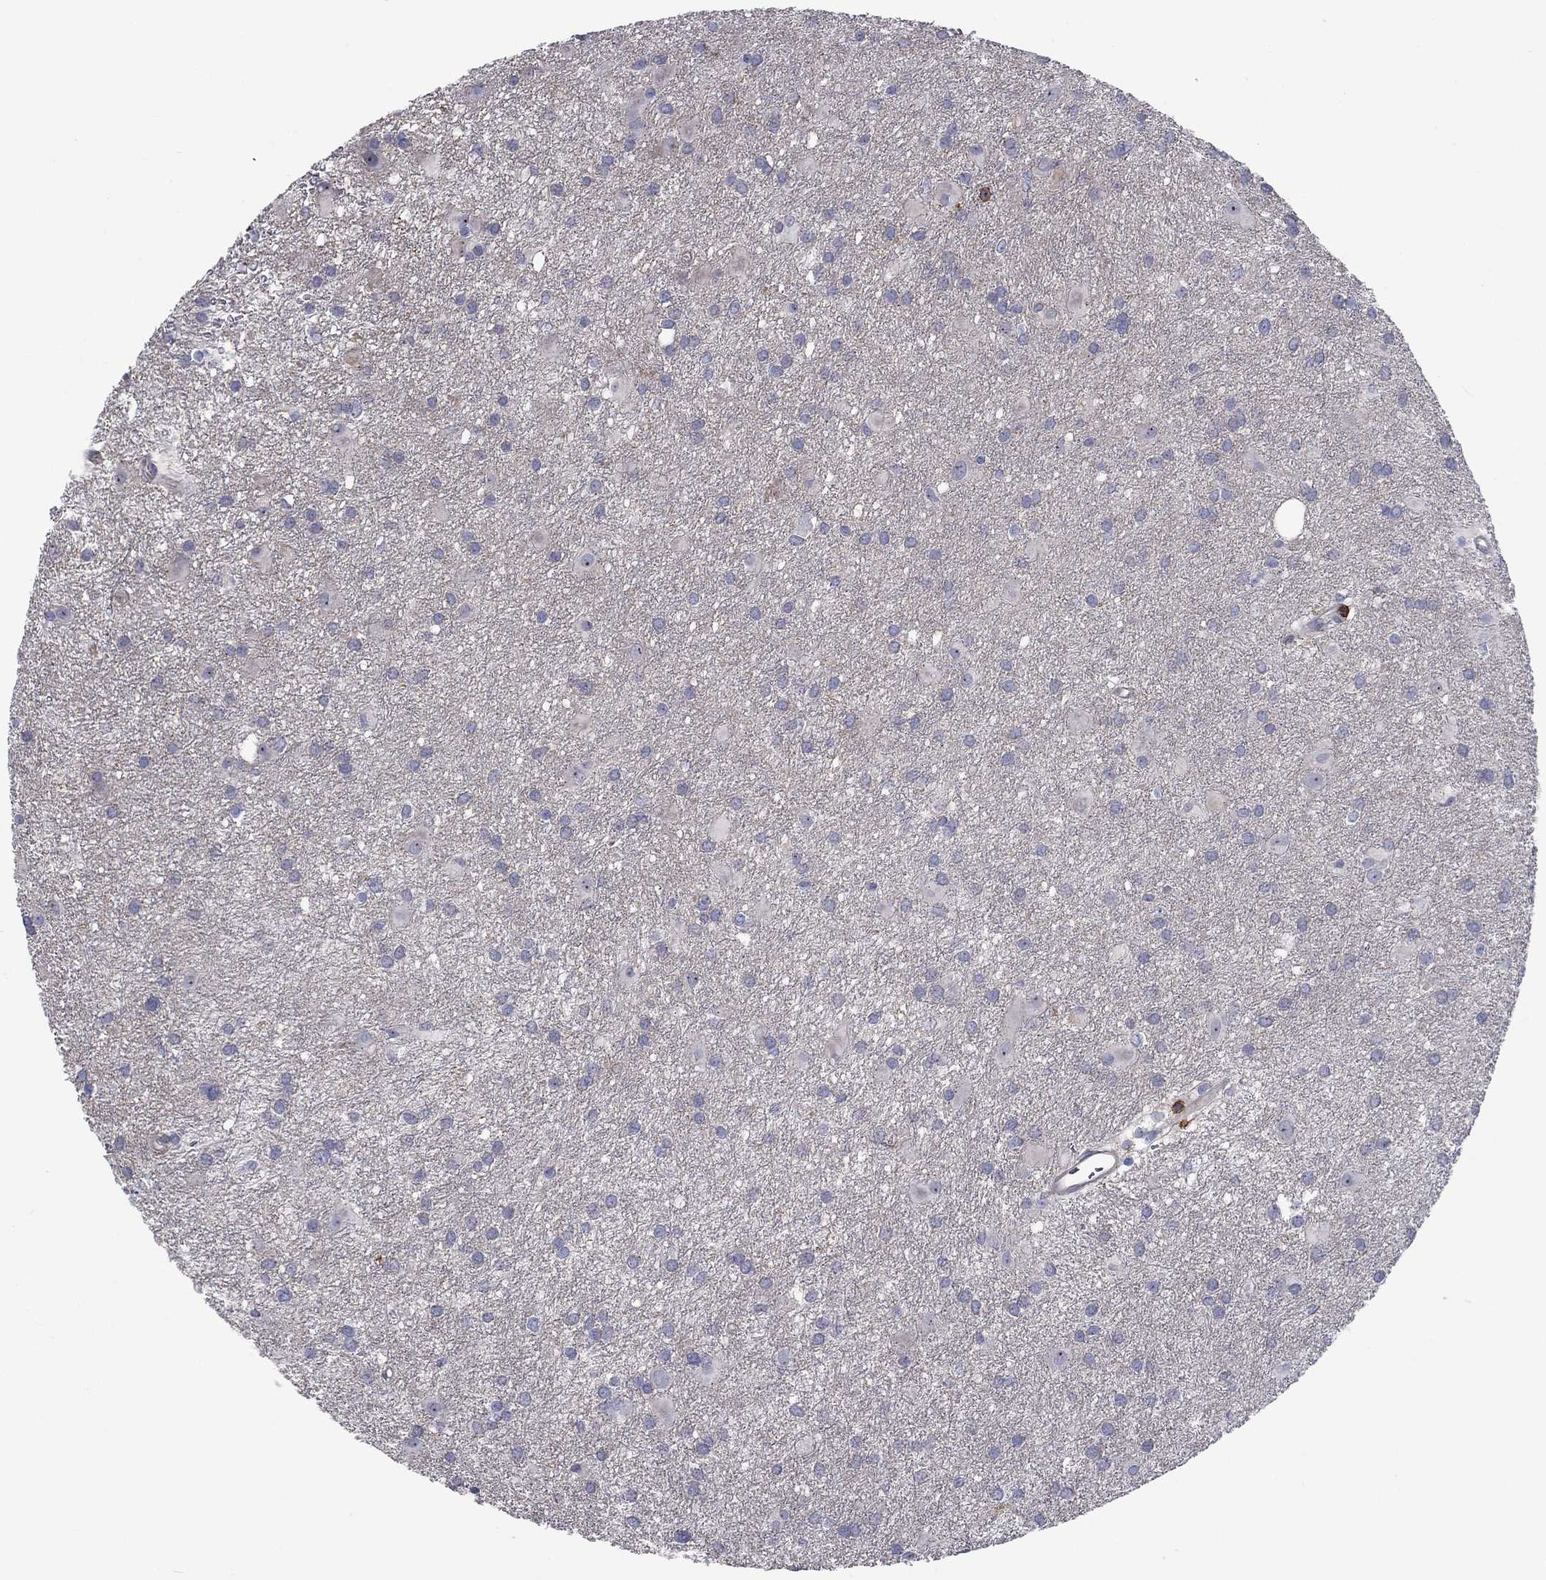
{"staining": {"intensity": "negative", "quantity": "none", "location": "none"}, "tissue": "glioma", "cell_type": "Tumor cells", "image_type": "cancer", "snomed": [{"axis": "morphology", "description": "Glioma, malignant, Low grade"}, {"axis": "topography", "description": "Brain"}], "caption": "Tumor cells show no significant staining in low-grade glioma (malignant). (DAB IHC with hematoxylin counter stain).", "gene": "SIT1", "patient": {"sex": "male", "age": 58}}